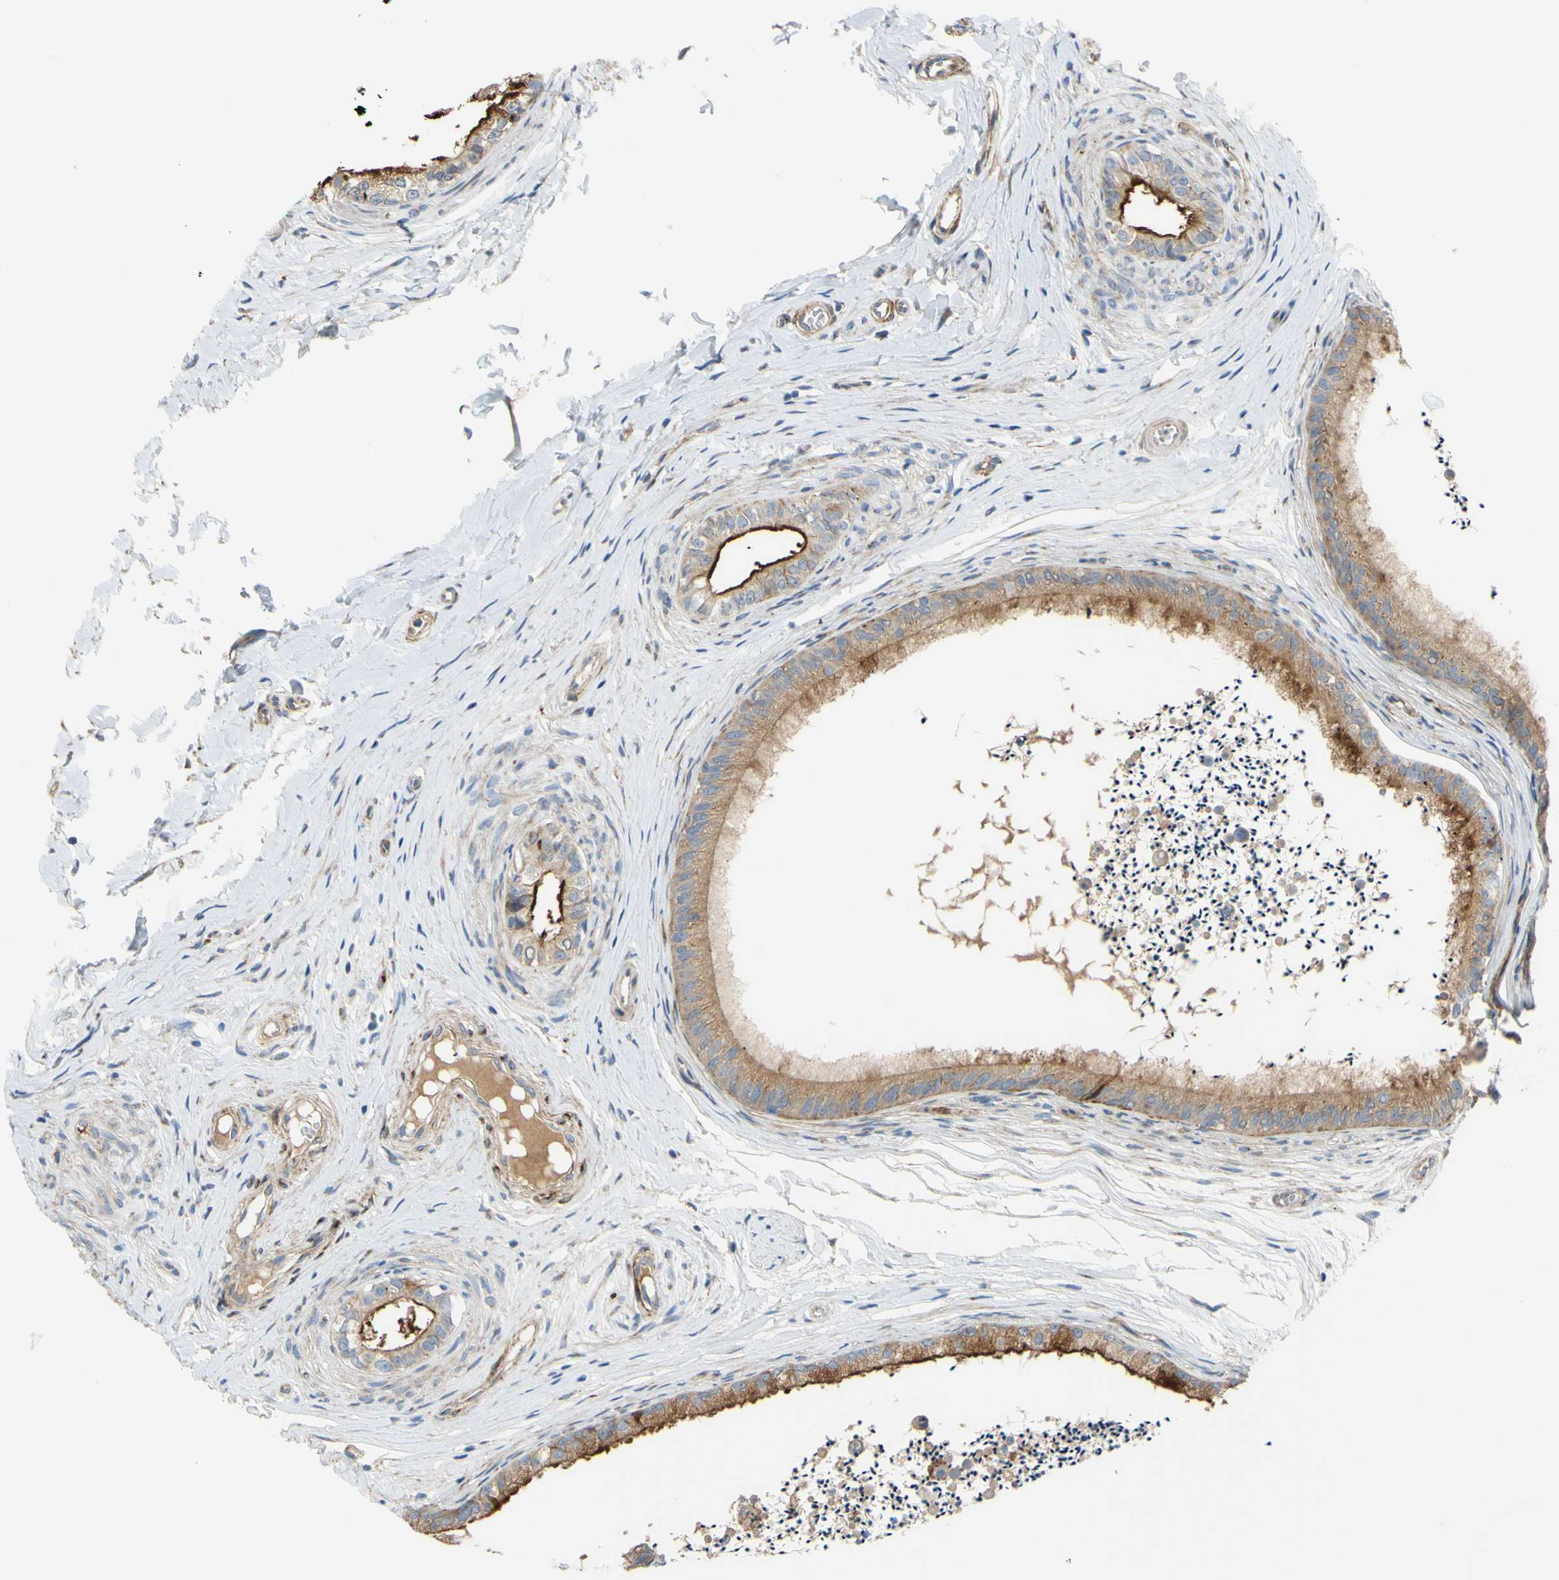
{"staining": {"intensity": "moderate", "quantity": ">75%", "location": "cytoplasmic/membranous"}, "tissue": "epididymis", "cell_type": "Glandular cells", "image_type": "normal", "snomed": [{"axis": "morphology", "description": "Normal tissue, NOS"}, {"axis": "topography", "description": "Epididymis"}], "caption": "High-magnification brightfield microscopy of benign epididymis stained with DAB (brown) and counterstained with hematoxylin (blue). glandular cells exhibit moderate cytoplasmic/membranous positivity is appreciated in about>75% of cells. (IHC, brightfield microscopy, high magnification).", "gene": "ARHGAP1", "patient": {"sex": "male", "age": 56}}